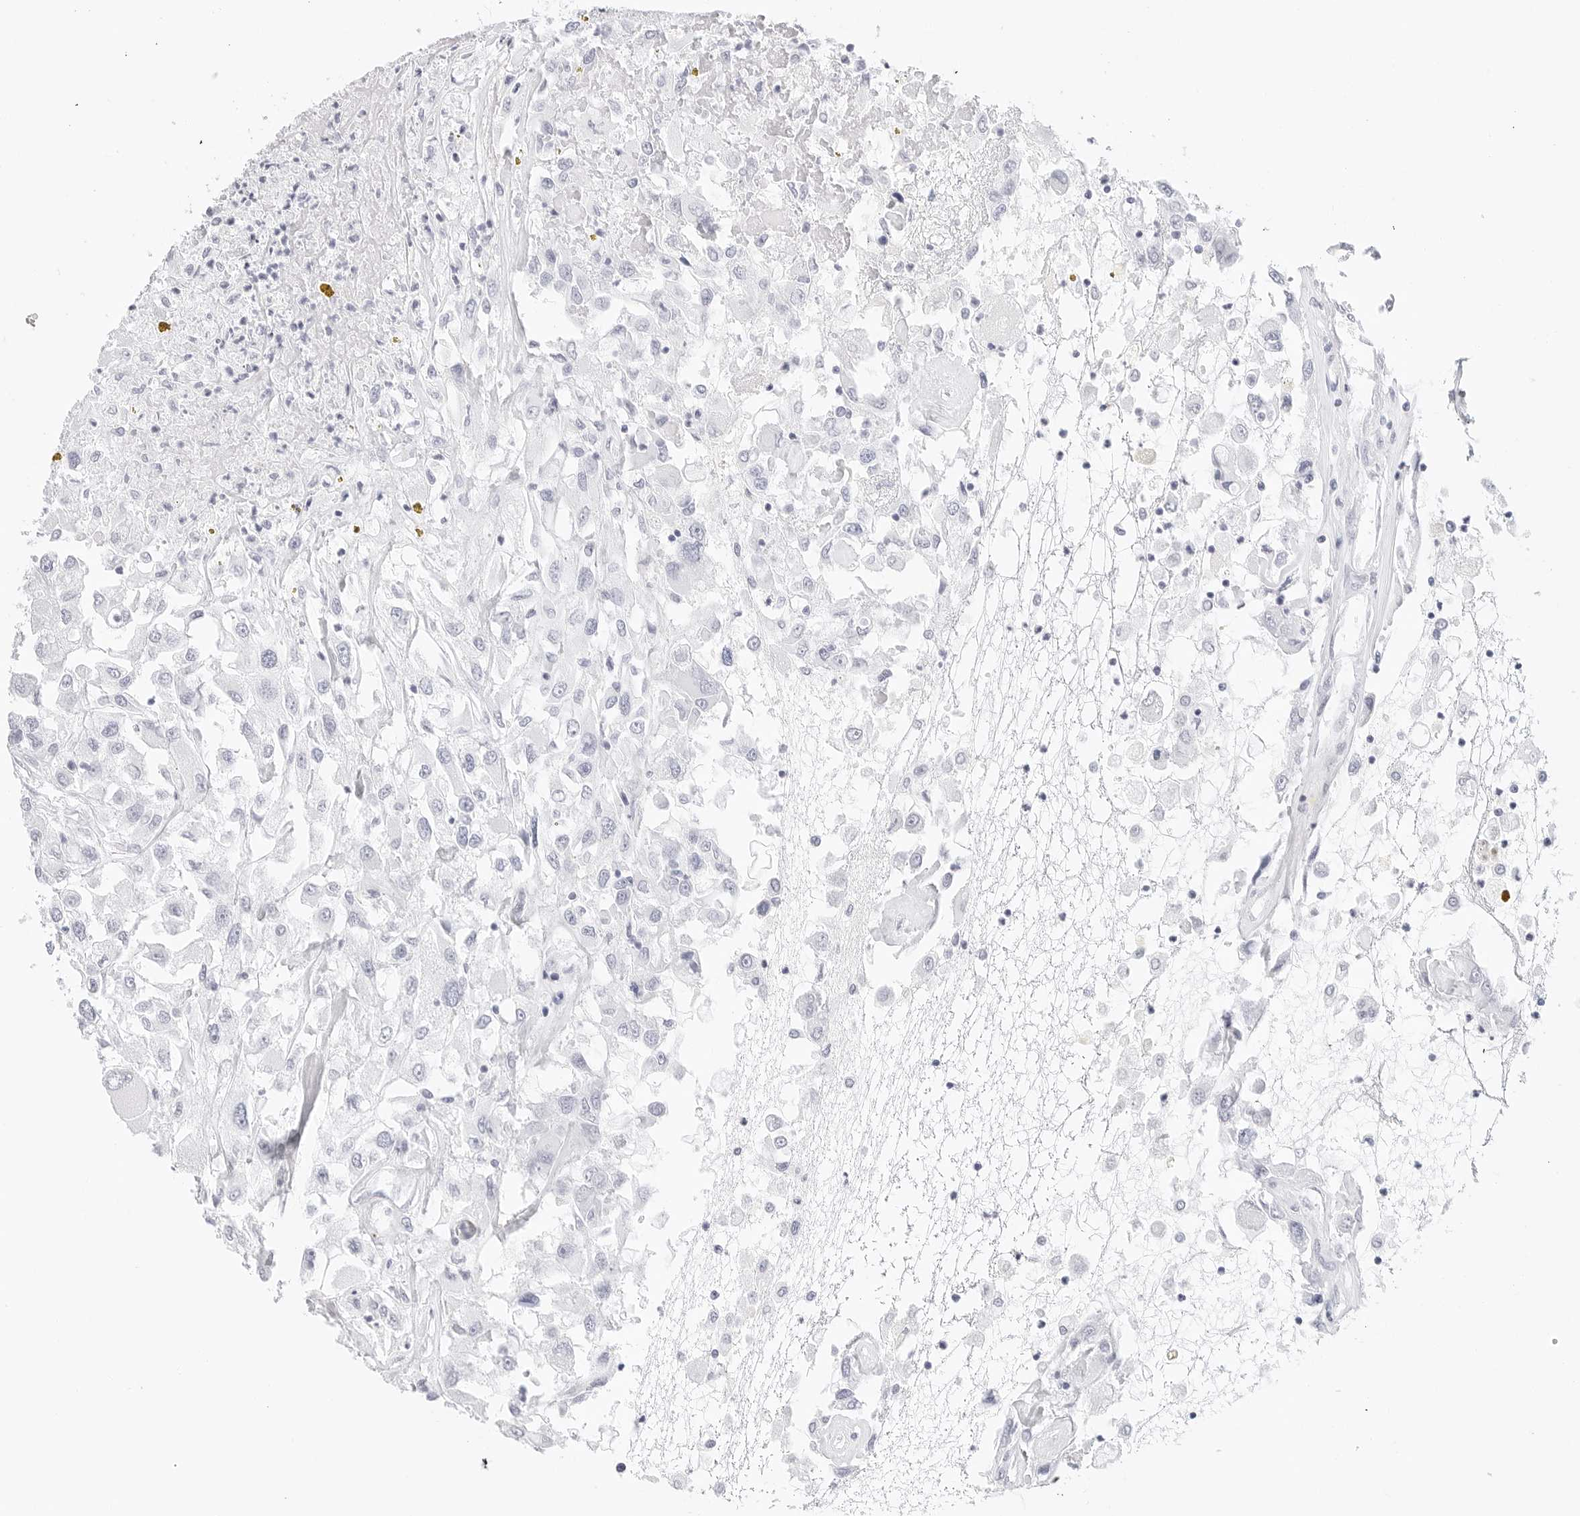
{"staining": {"intensity": "negative", "quantity": "none", "location": "none"}, "tissue": "renal cancer", "cell_type": "Tumor cells", "image_type": "cancer", "snomed": [{"axis": "morphology", "description": "Adenocarcinoma, NOS"}, {"axis": "topography", "description": "Kidney"}], "caption": "This is an immunohistochemistry photomicrograph of human renal cancer (adenocarcinoma). There is no positivity in tumor cells.", "gene": "TFF2", "patient": {"sex": "female", "age": 52}}